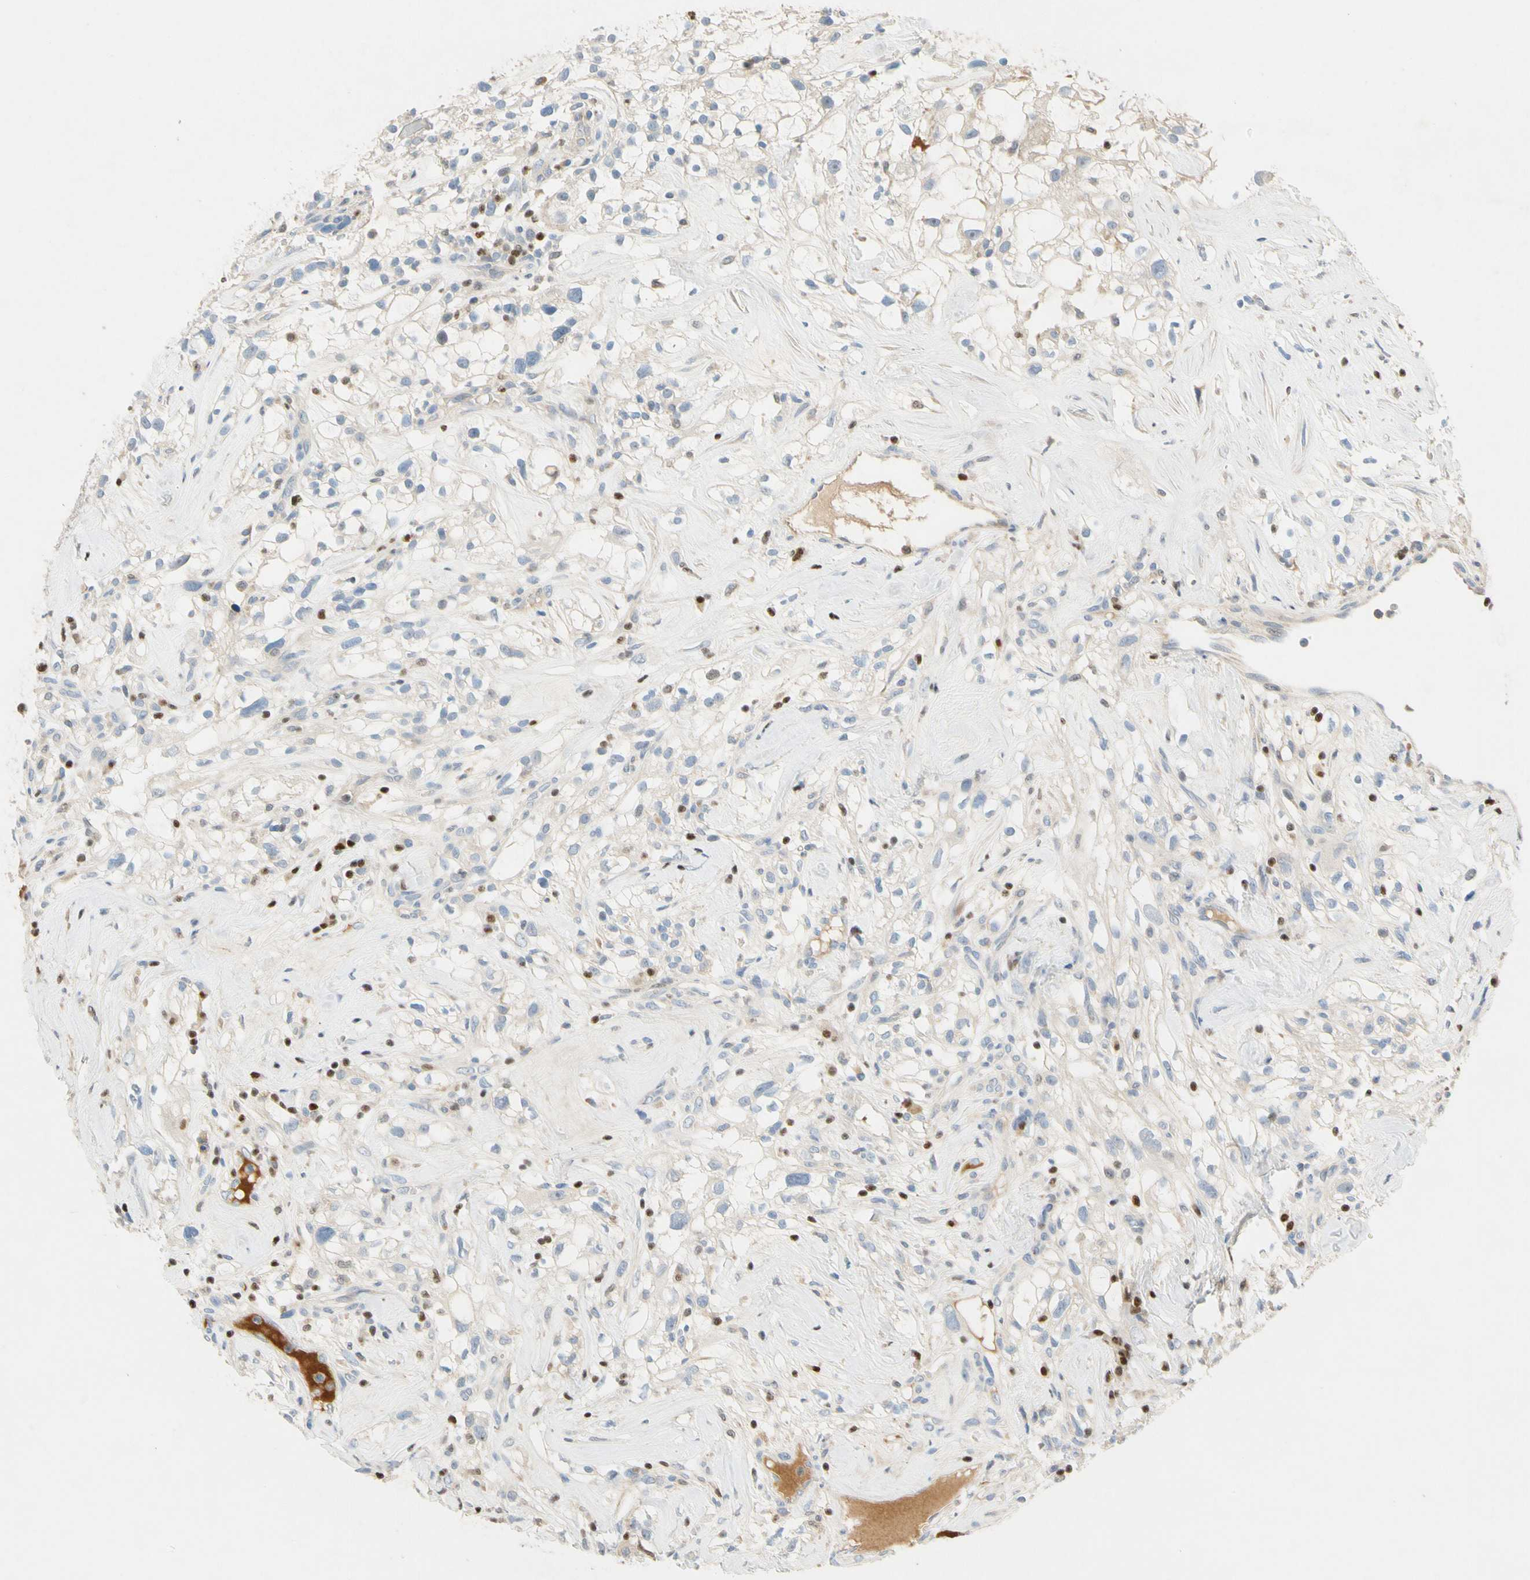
{"staining": {"intensity": "negative", "quantity": "none", "location": "none"}, "tissue": "renal cancer", "cell_type": "Tumor cells", "image_type": "cancer", "snomed": [{"axis": "morphology", "description": "Adenocarcinoma, NOS"}, {"axis": "topography", "description": "Kidney"}], "caption": "Immunohistochemical staining of renal adenocarcinoma exhibits no significant positivity in tumor cells.", "gene": "SP140", "patient": {"sex": "female", "age": 60}}